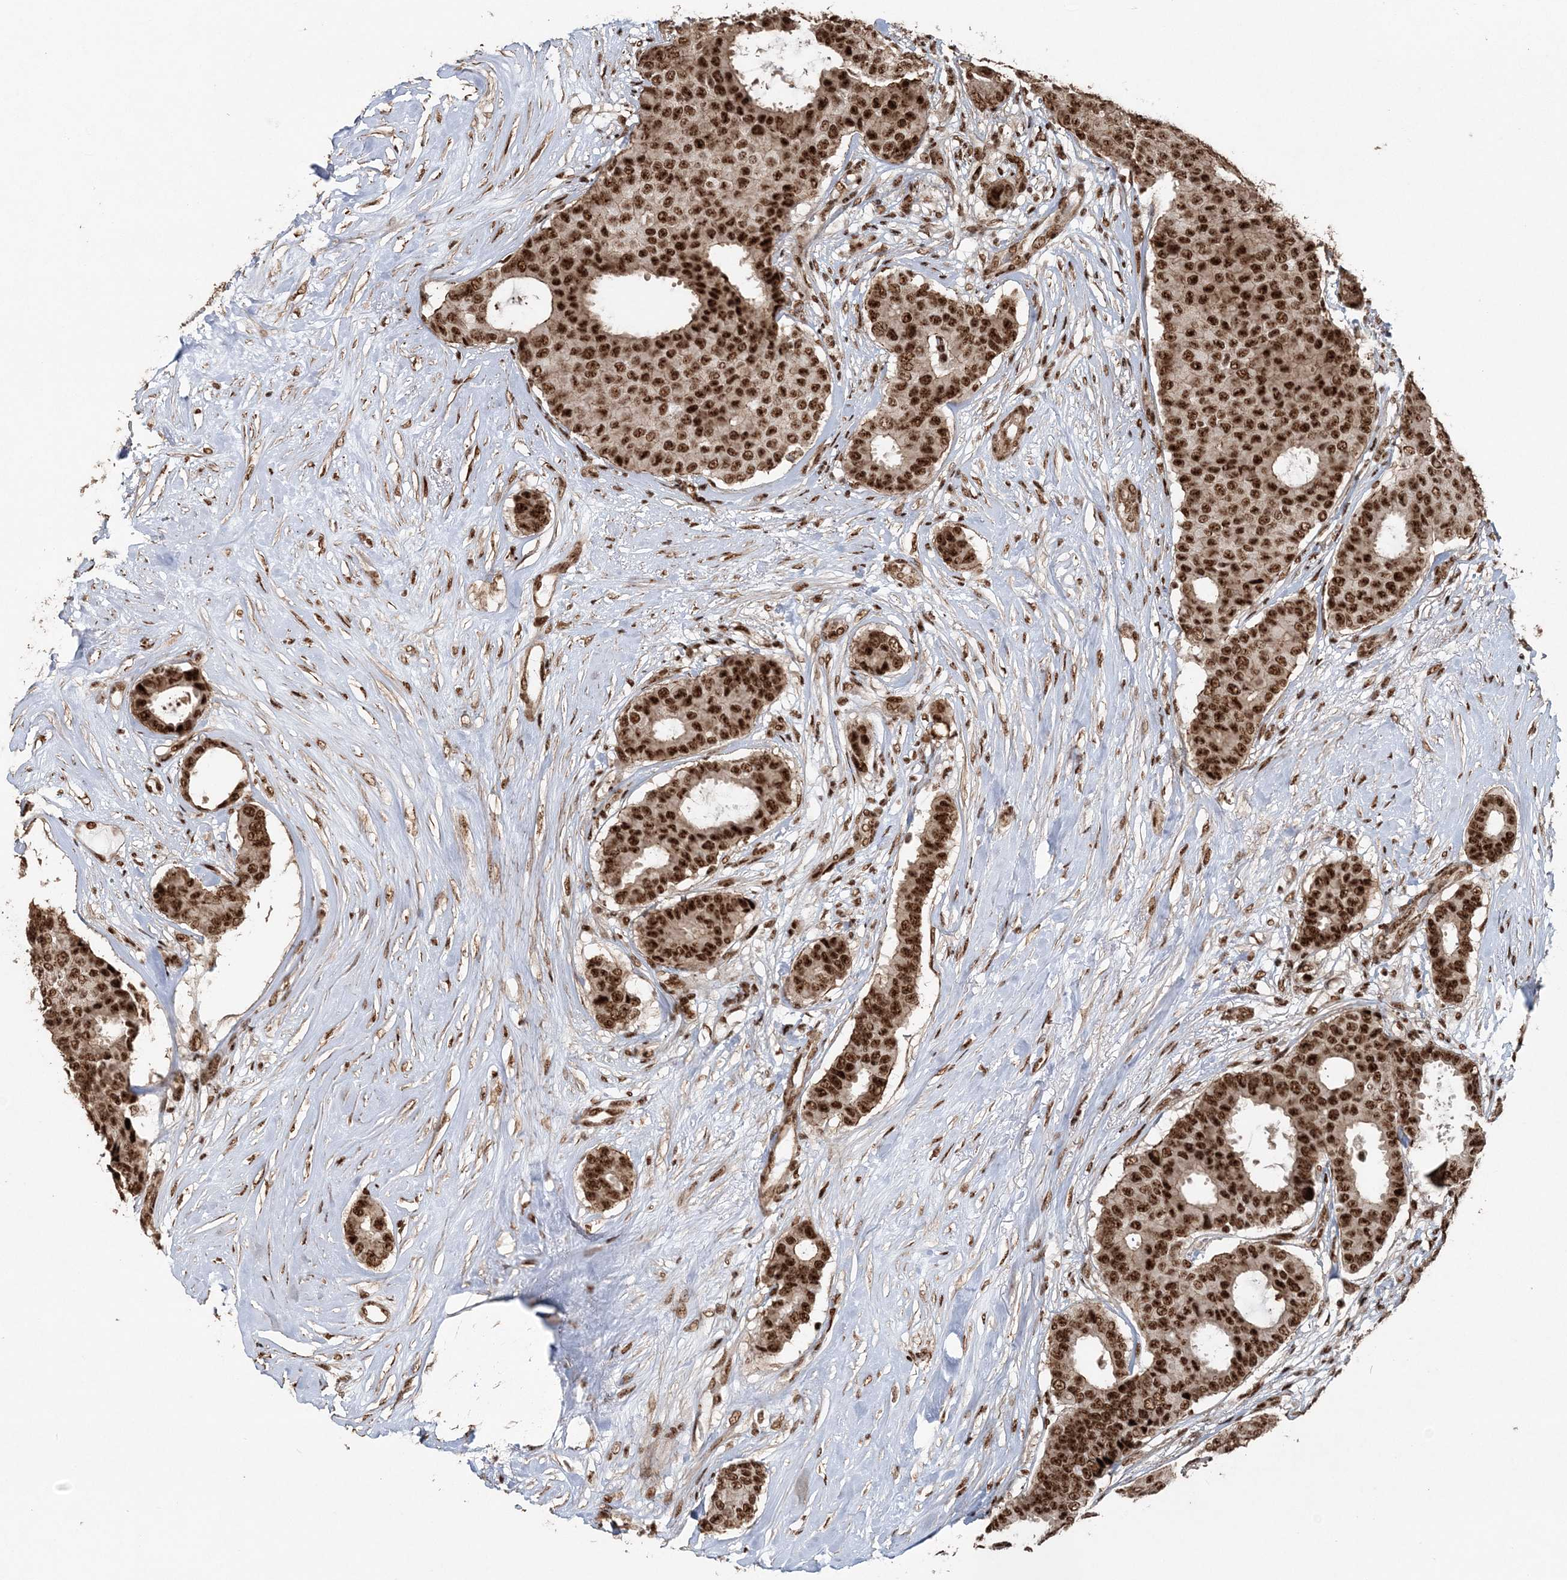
{"staining": {"intensity": "strong", "quantity": ">75%", "location": "nuclear"}, "tissue": "breast cancer", "cell_type": "Tumor cells", "image_type": "cancer", "snomed": [{"axis": "morphology", "description": "Duct carcinoma"}, {"axis": "topography", "description": "Breast"}], "caption": "Breast cancer tissue reveals strong nuclear staining in about >75% of tumor cells", "gene": "EXOSC8", "patient": {"sex": "female", "age": 75}}